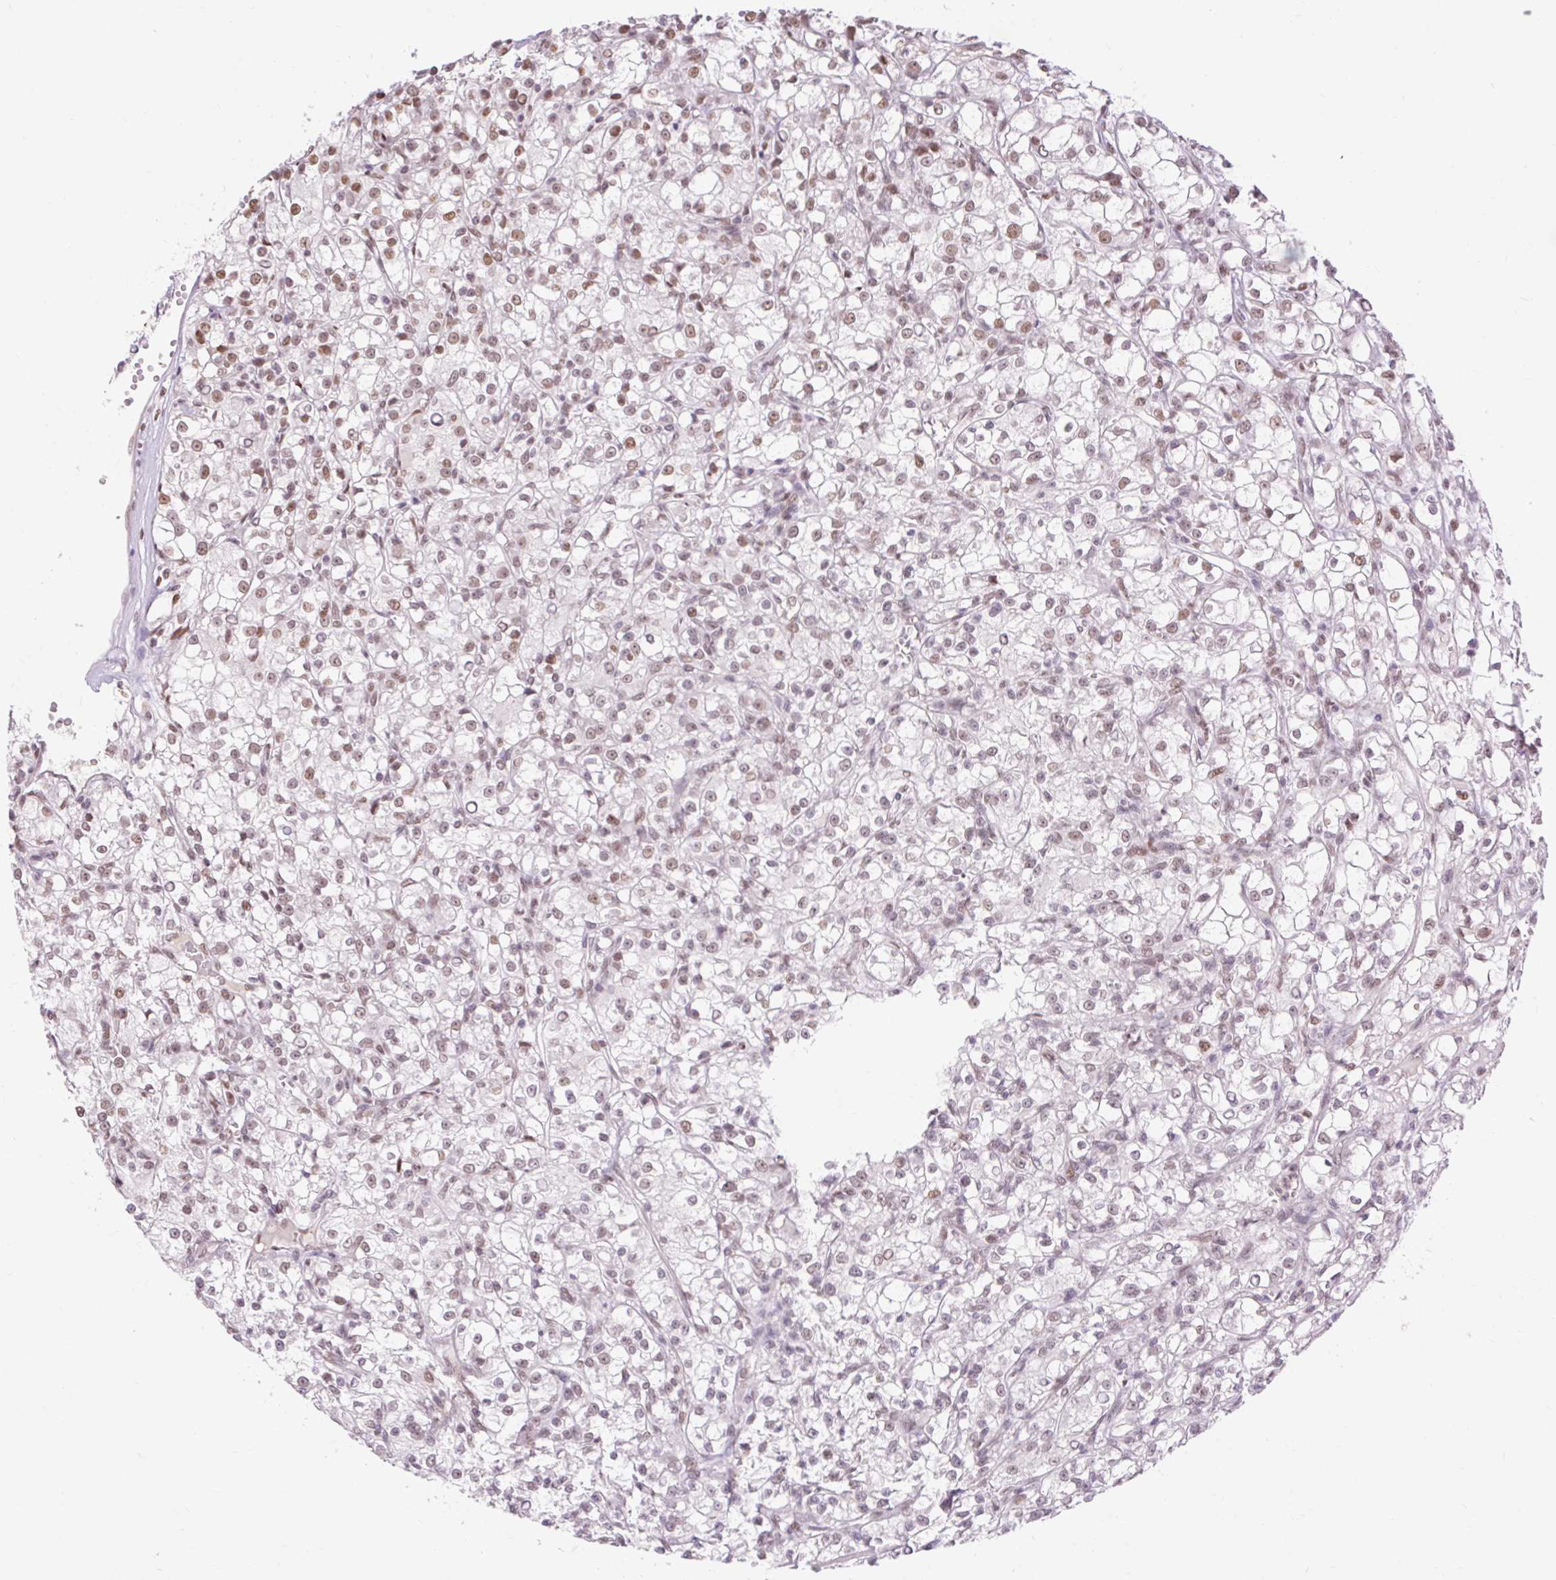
{"staining": {"intensity": "weak", "quantity": ">75%", "location": "nuclear"}, "tissue": "renal cancer", "cell_type": "Tumor cells", "image_type": "cancer", "snomed": [{"axis": "morphology", "description": "Adenocarcinoma, NOS"}, {"axis": "topography", "description": "Kidney"}], "caption": "Immunohistochemistry micrograph of renal adenocarcinoma stained for a protein (brown), which displays low levels of weak nuclear expression in about >75% of tumor cells.", "gene": "NPIPB12", "patient": {"sex": "female", "age": 59}}